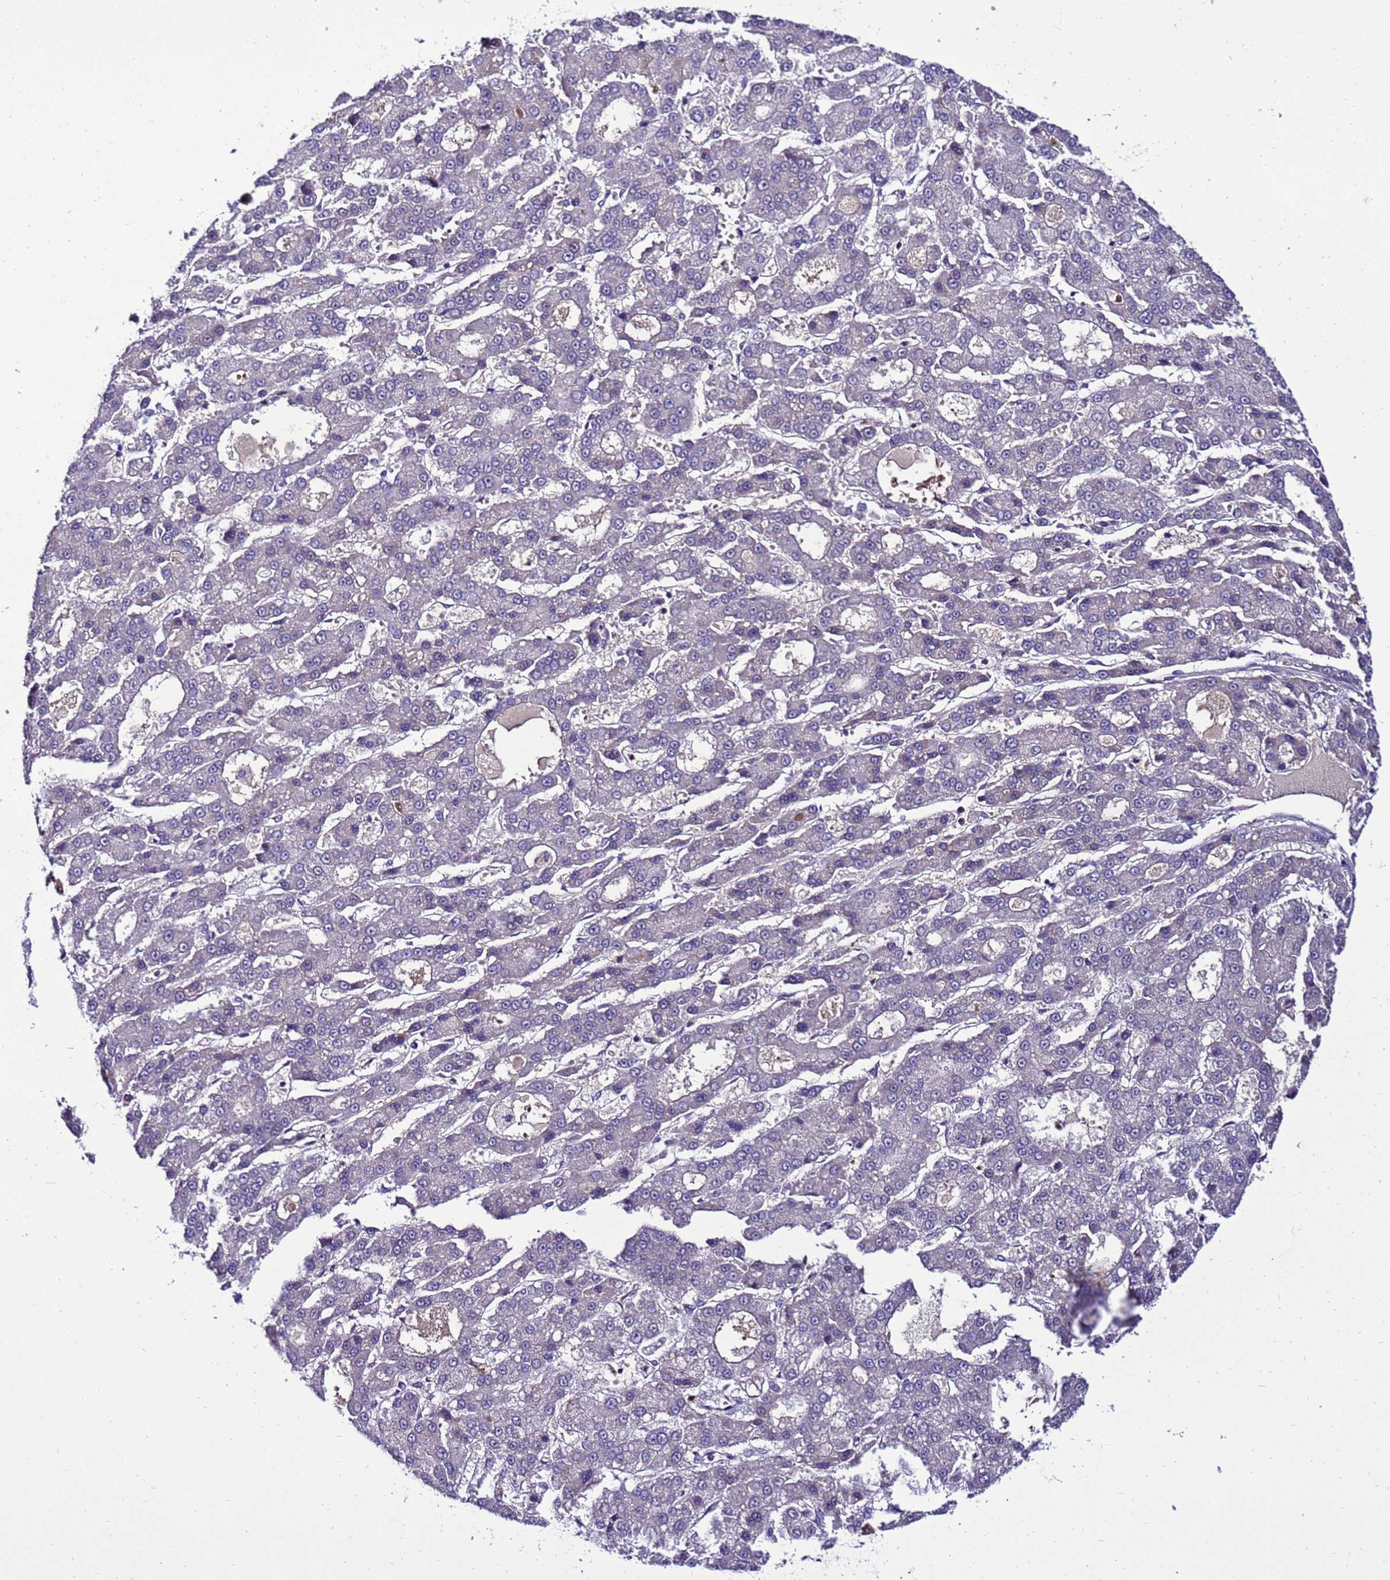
{"staining": {"intensity": "negative", "quantity": "none", "location": "none"}, "tissue": "liver cancer", "cell_type": "Tumor cells", "image_type": "cancer", "snomed": [{"axis": "morphology", "description": "Carcinoma, Hepatocellular, NOS"}, {"axis": "topography", "description": "Liver"}], "caption": "Immunohistochemistry image of hepatocellular carcinoma (liver) stained for a protein (brown), which displays no positivity in tumor cells.", "gene": "C19orf47", "patient": {"sex": "male", "age": 70}}